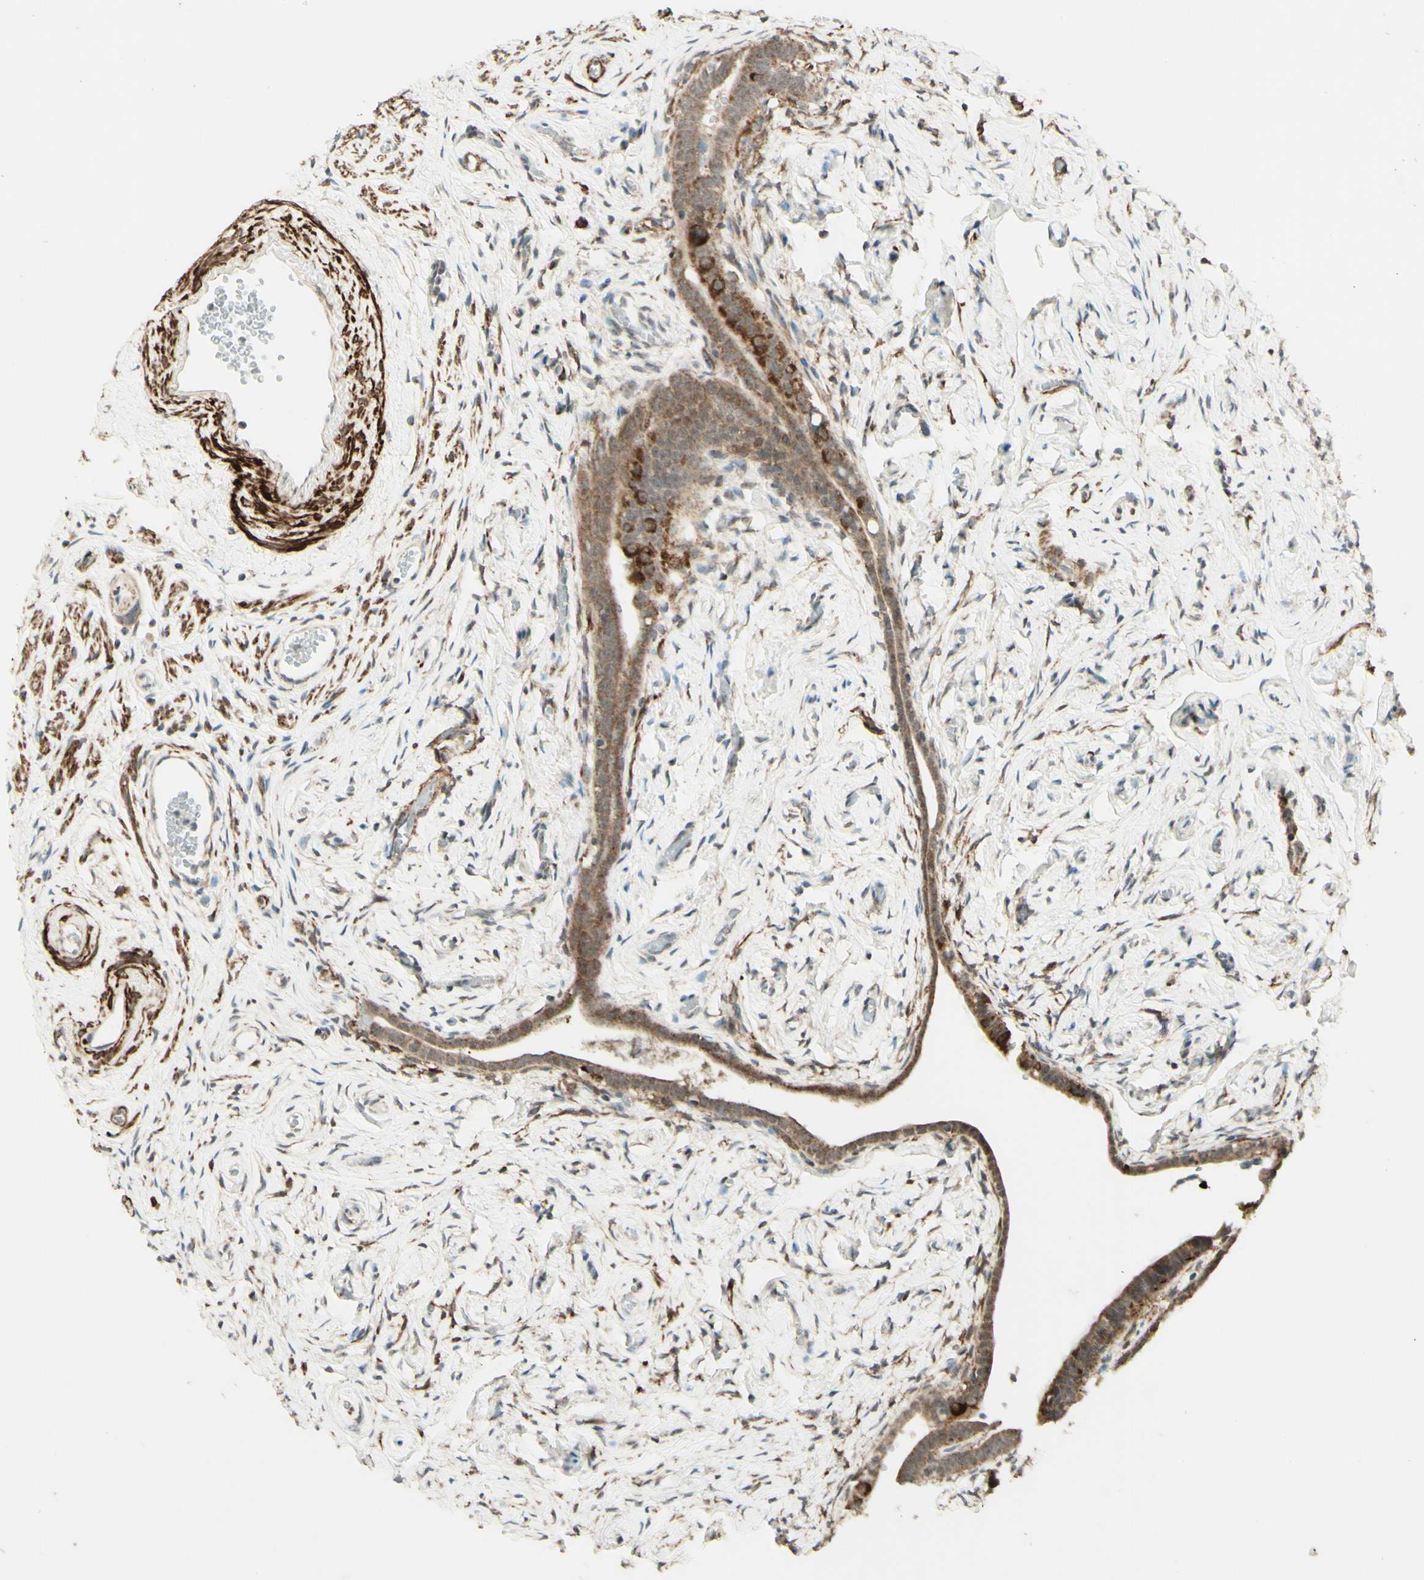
{"staining": {"intensity": "moderate", "quantity": ">75%", "location": "cytoplasmic/membranous"}, "tissue": "fallopian tube", "cell_type": "Glandular cells", "image_type": "normal", "snomed": [{"axis": "morphology", "description": "Normal tissue, NOS"}, {"axis": "topography", "description": "Fallopian tube"}], "caption": "Protein positivity by IHC exhibits moderate cytoplasmic/membranous expression in approximately >75% of glandular cells in unremarkable fallopian tube. Immunohistochemistry stains the protein of interest in brown and the nuclei are stained blue.", "gene": "DHRS3", "patient": {"sex": "female", "age": 71}}